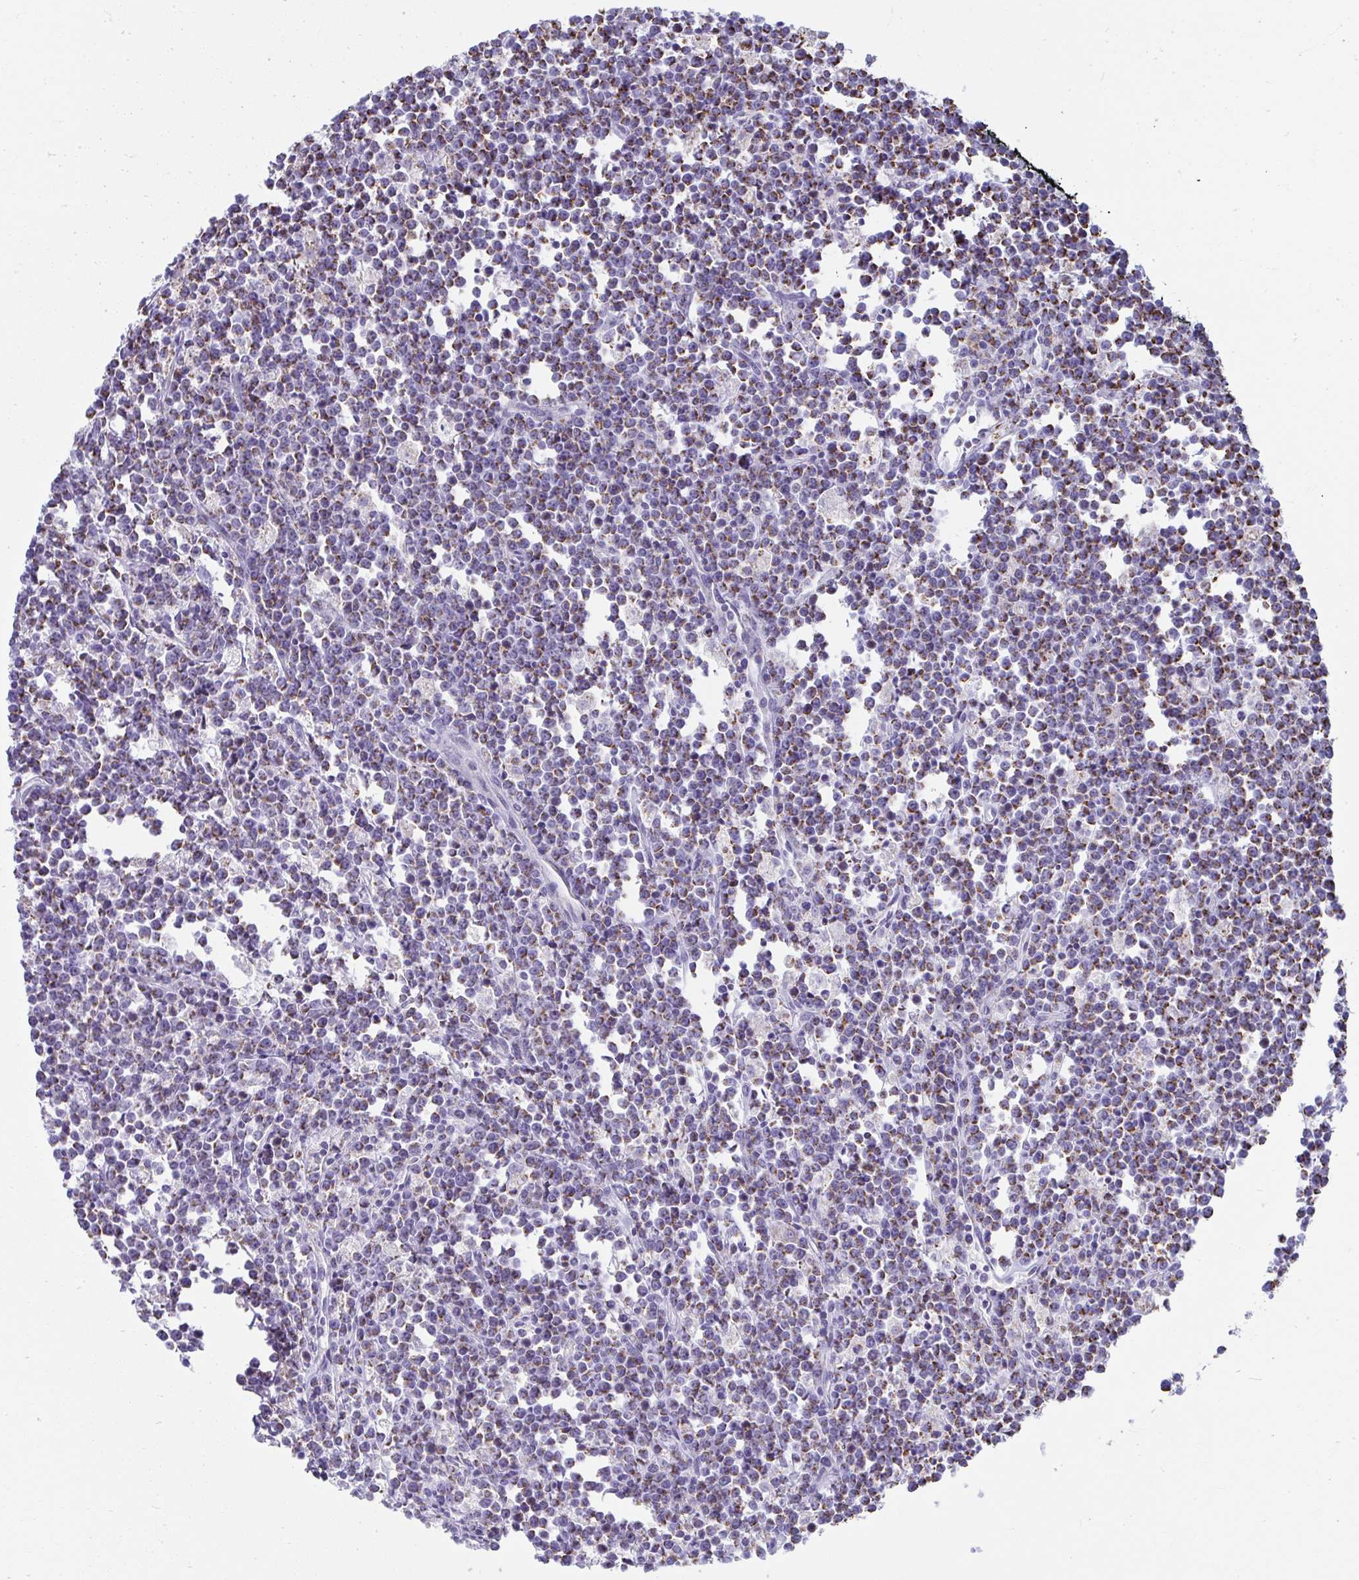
{"staining": {"intensity": "negative", "quantity": "none", "location": "none"}, "tissue": "lymphoma", "cell_type": "Tumor cells", "image_type": "cancer", "snomed": [{"axis": "morphology", "description": "Malignant lymphoma, non-Hodgkin's type, High grade"}, {"axis": "topography", "description": "Small intestine"}], "caption": "A photomicrograph of human lymphoma is negative for staining in tumor cells. (Stains: DAB IHC with hematoxylin counter stain, Microscopy: brightfield microscopy at high magnification).", "gene": "SLC6A1", "patient": {"sex": "female", "age": 56}}